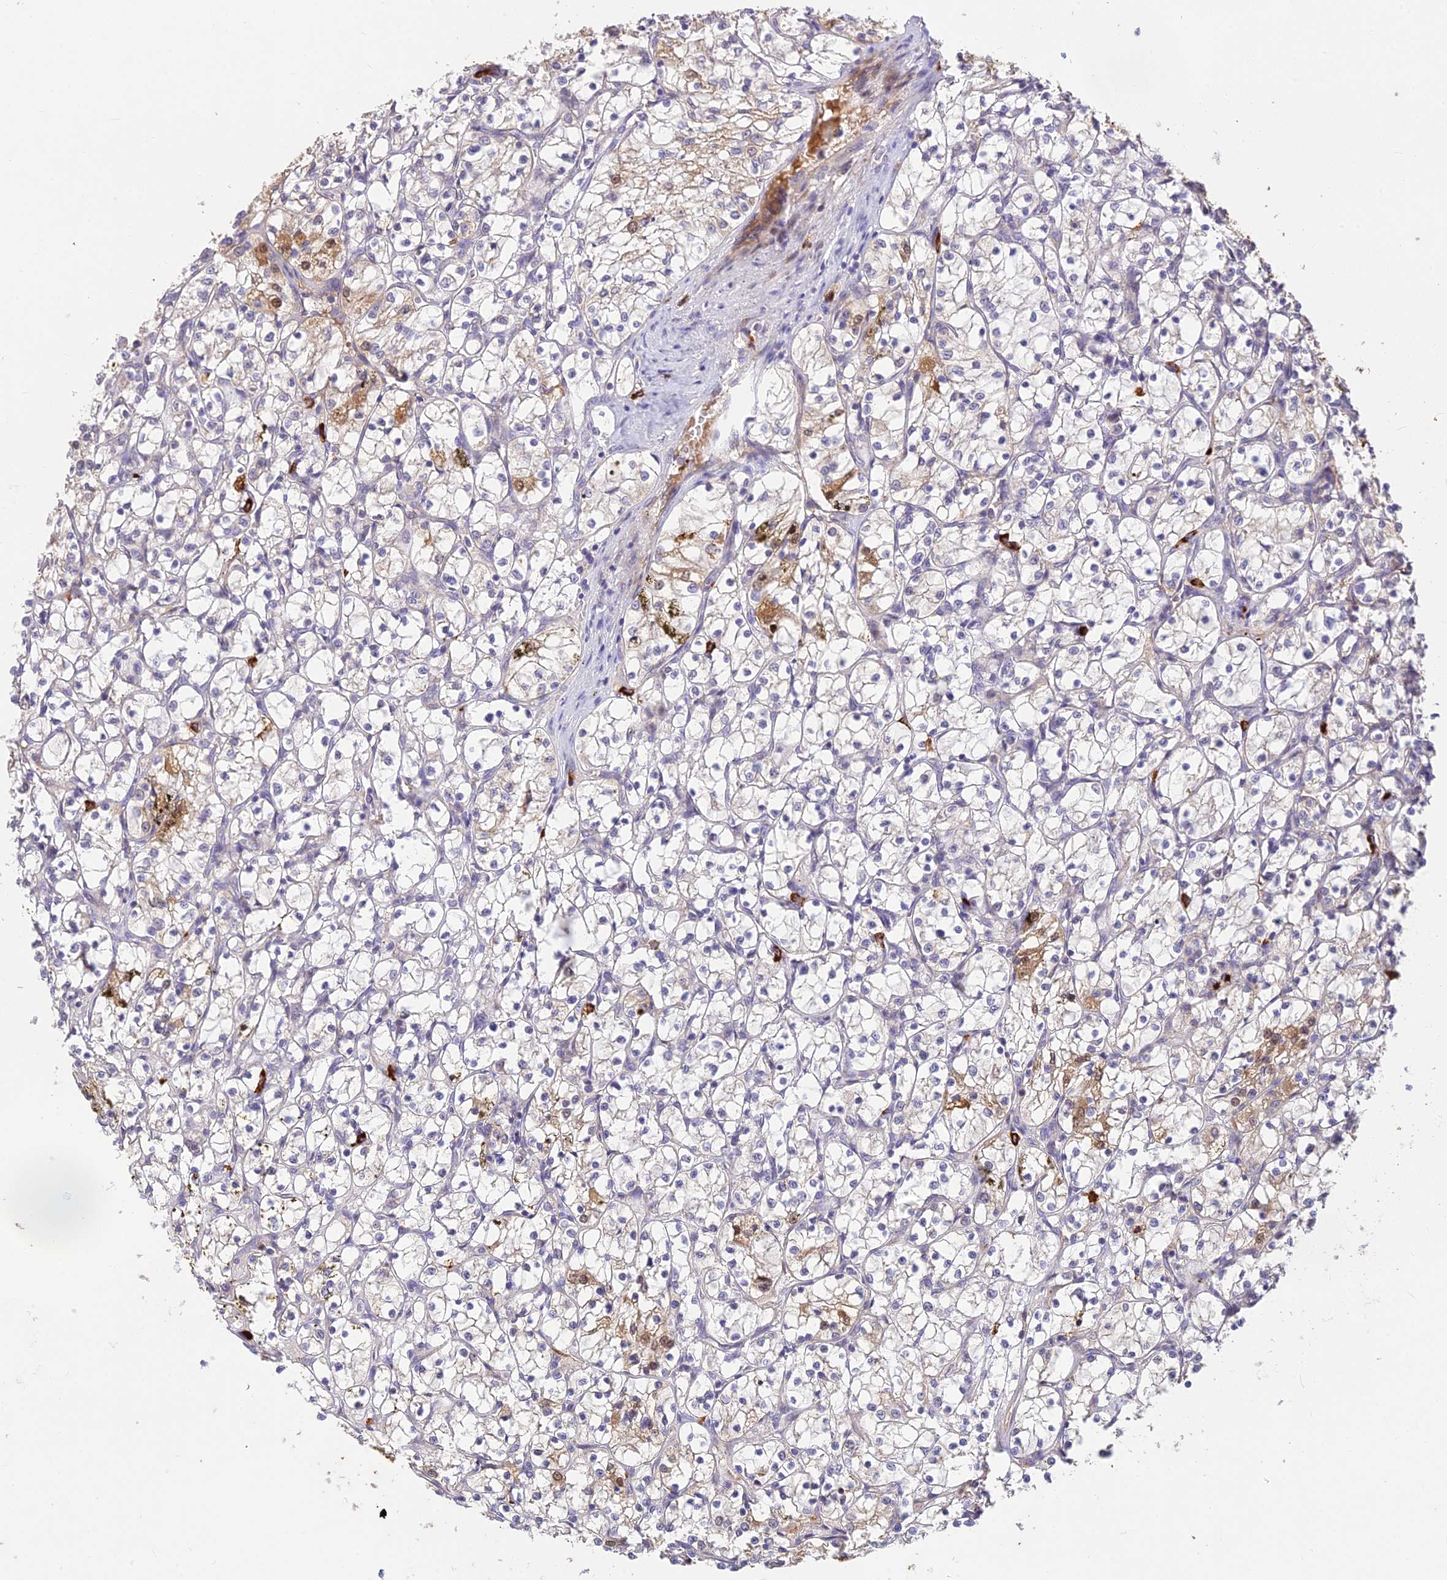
{"staining": {"intensity": "moderate", "quantity": "<25%", "location": "cytoplasmic/membranous,nuclear"}, "tissue": "renal cancer", "cell_type": "Tumor cells", "image_type": "cancer", "snomed": [{"axis": "morphology", "description": "Adenocarcinoma, NOS"}, {"axis": "topography", "description": "Kidney"}], "caption": "A high-resolution micrograph shows IHC staining of renal adenocarcinoma, which displays moderate cytoplasmic/membranous and nuclear positivity in about <25% of tumor cells. The staining is performed using DAB (3,3'-diaminobenzidine) brown chromogen to label protein expression. The nuclei are counter-stained blue using hematoxylin.", "gene": "ASPDH", "patient": {"sex": "female", "age": 69}}